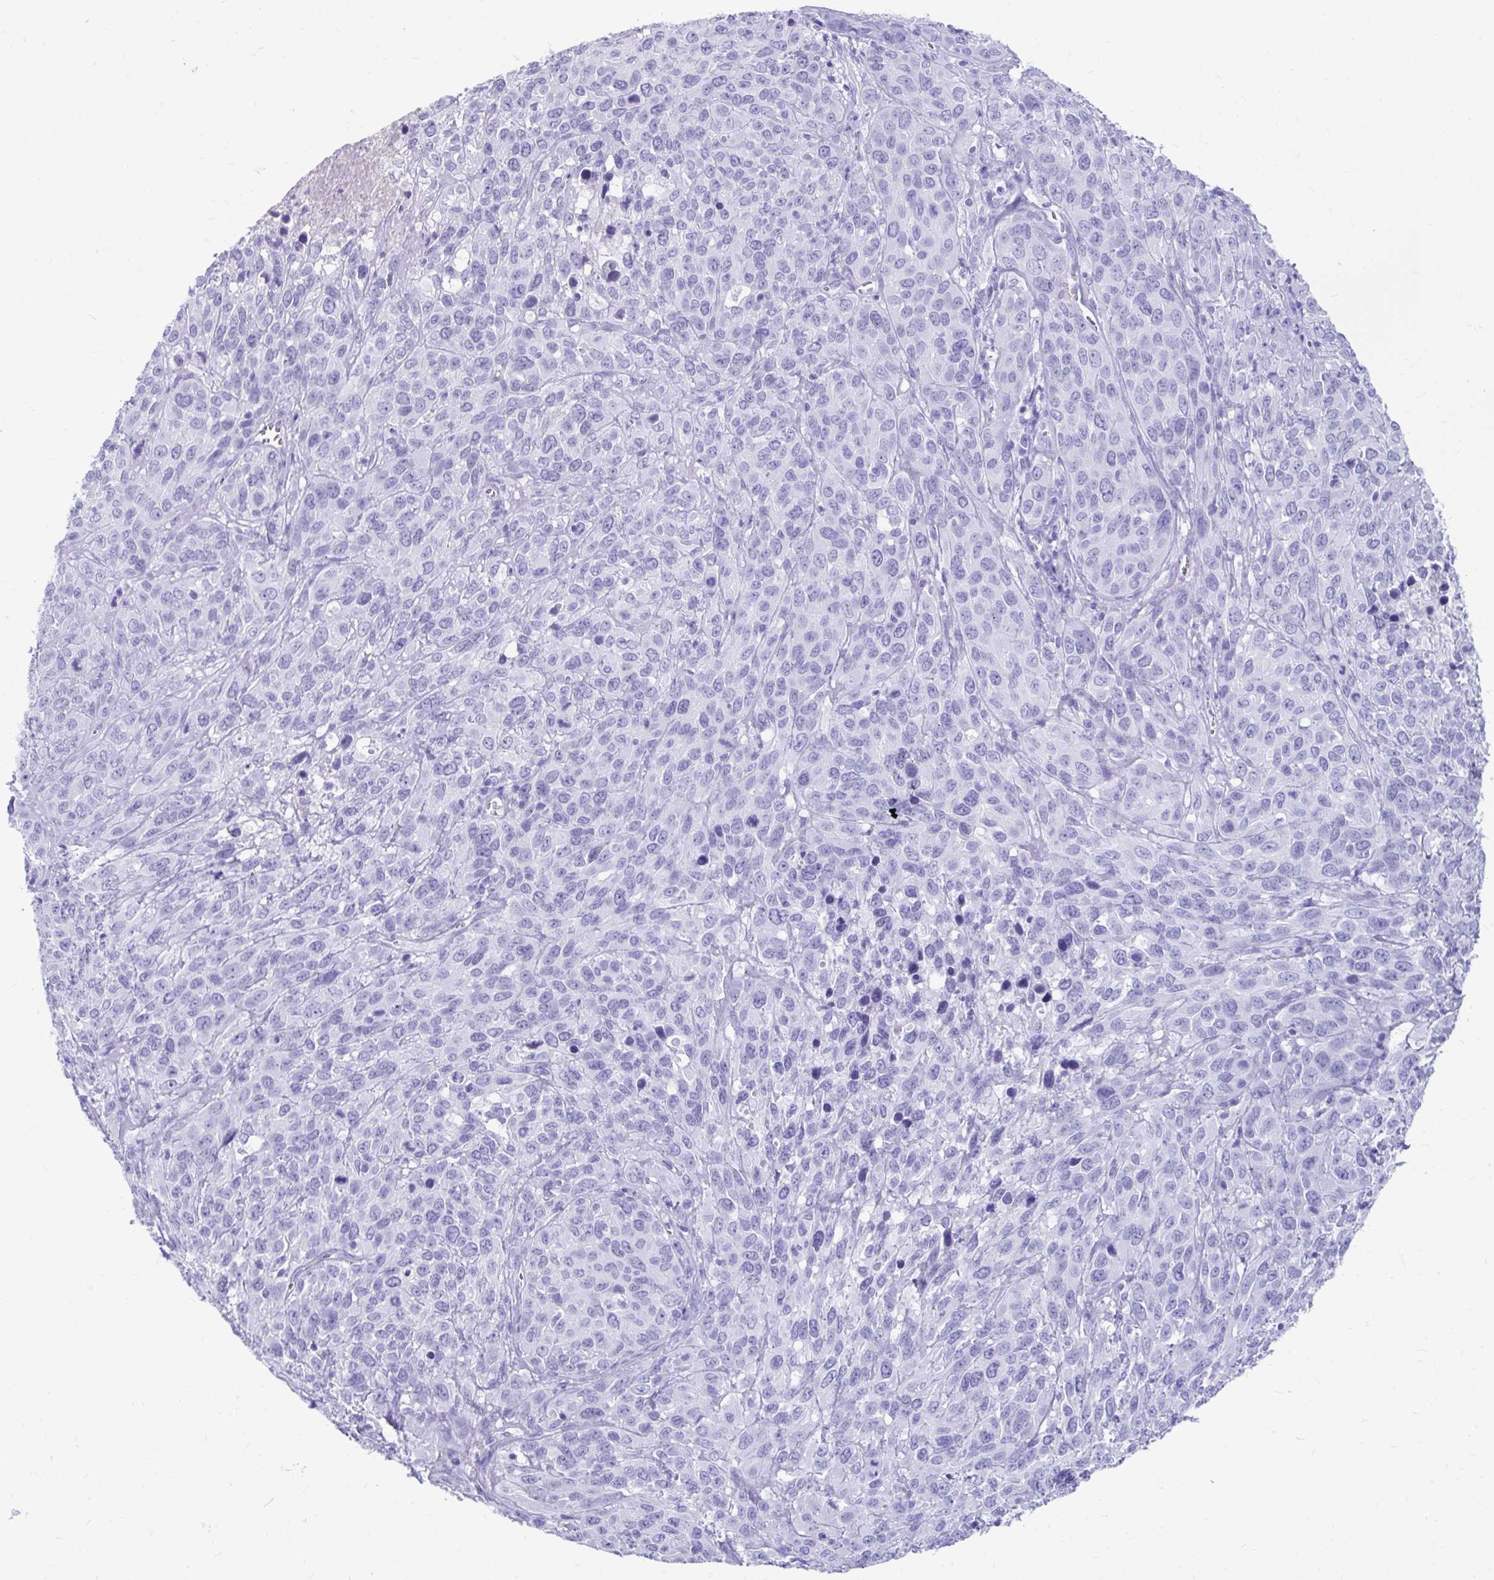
{"staining": {"intensity": "negative", "quantity": "none", "location": "none"}, "tissue": "cervical cancer", "cell_type": "Tumor cells", "image_type": "cancer", "snomed": [{"axis": "morphology", "description": "Normal tissue, NOS"}, {"axis": "morphology", "description": "Squamous cell carcinoma, NOS"}, {"axis": "topography", "description": "Cervix"}], "caption": "This is an IHC photomicrograph of squamous cell carcinoma (cervical). There is no staining in tumor cells.", "gene": "SMIM9", "patient": {"sex": "female", "age": 51}}